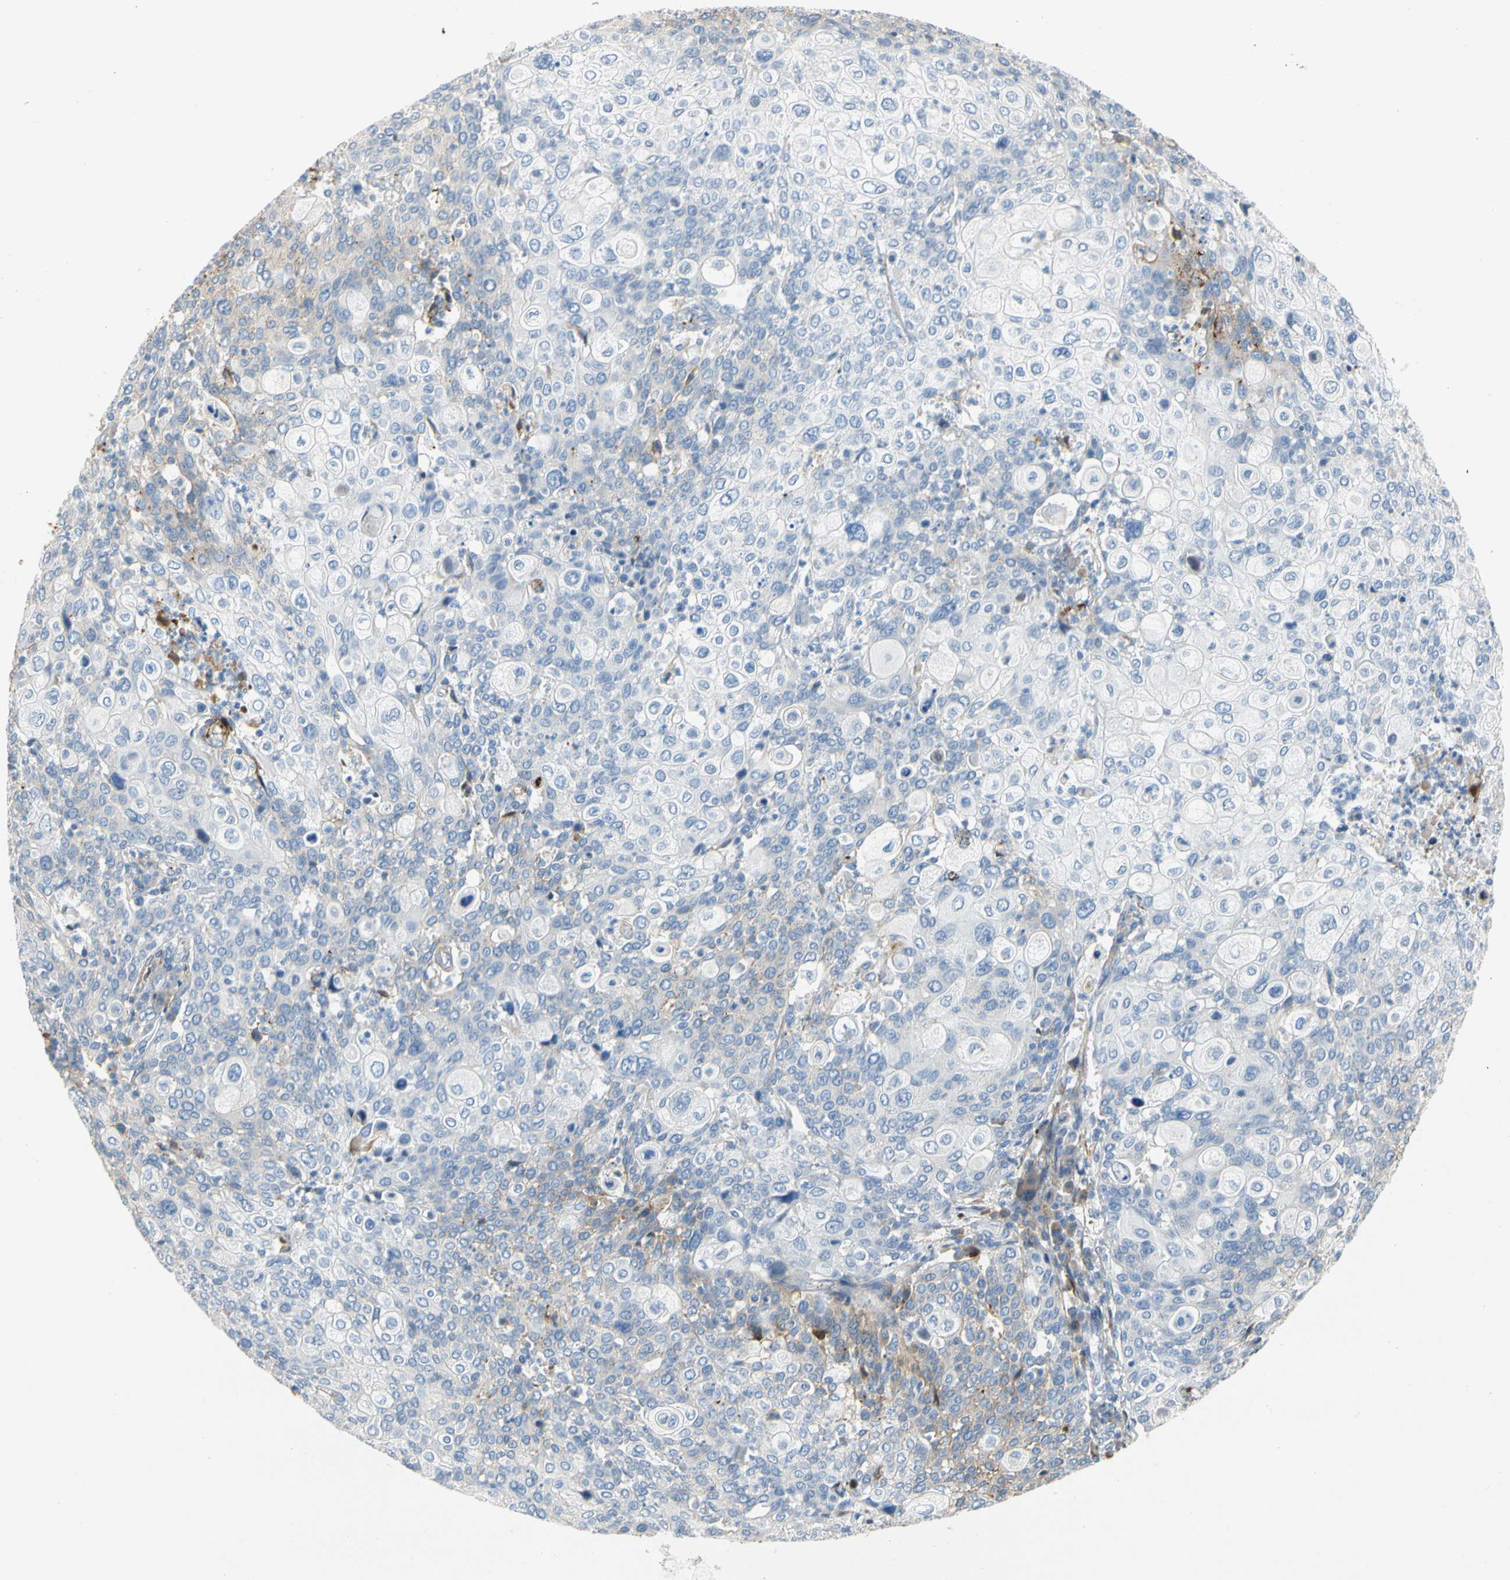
{"staining": {"intensity": "negative", "quantity": "none", "location": "none"}, "tissue": "cervical cancer", "cell_type": "Tumor cells", "image_type": "cancer", "snomed": [{"axis": "morphology", "description": "Squamous cell carcinoma, NOS"}, {"axis": "topography", "description": "Cervix"}], "caption": "Human squamous cell carcinoma (cervical) stained for a protein using IHC exhibits no expression in tumor cells.", "gene": "FGB", "patient": {"sex": "female", "age": 40}}